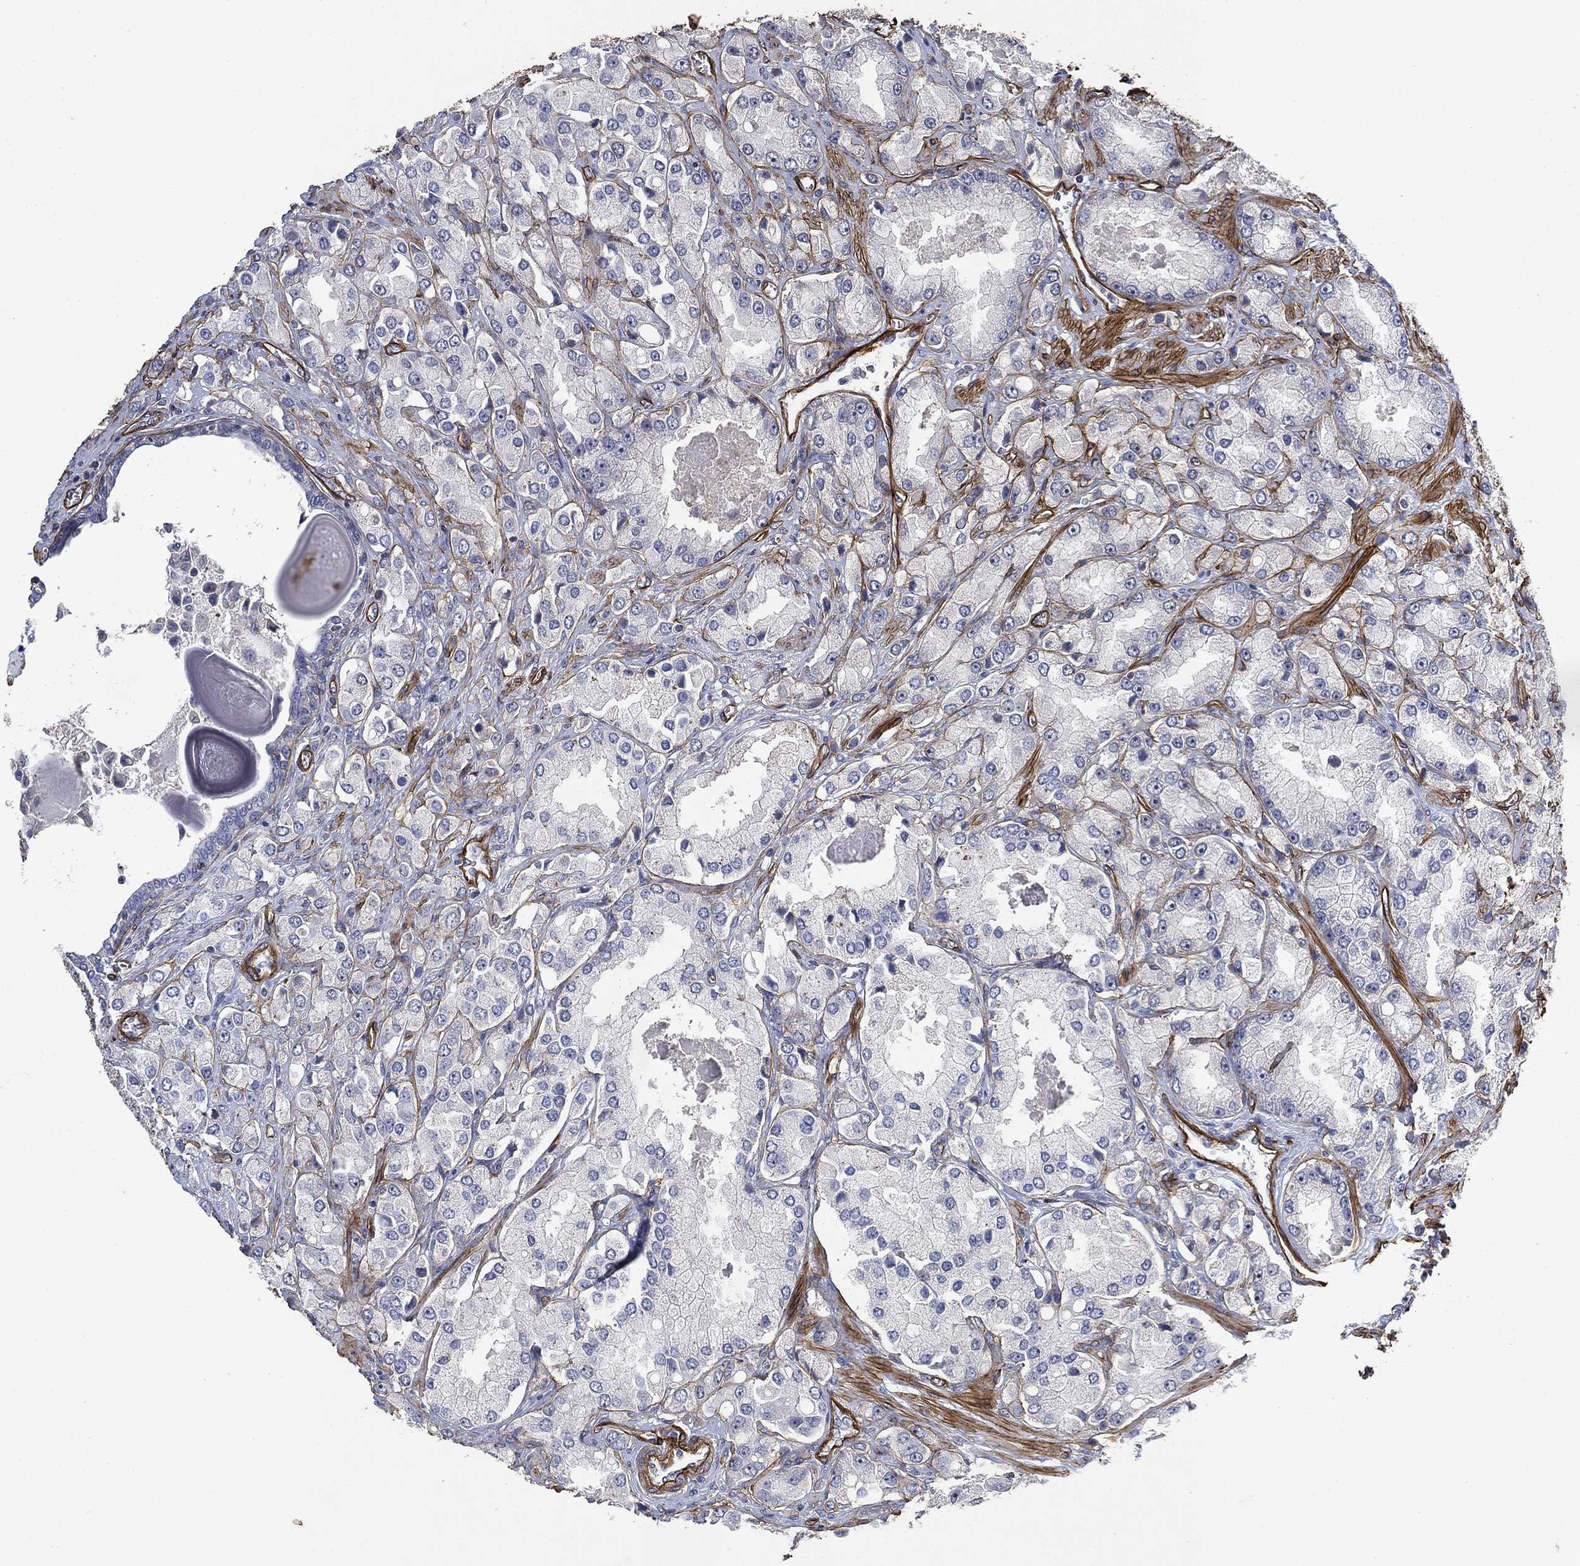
{"staining": {"intensity": "negative", "quantity": "none", "location": "none"}, "tissue": "prostate cancer", "cell_type": "Tumor cells", "image_type": "cancer", "snomed": [{"axis": "morphology", "description": "Adenocarcinoma, NOS"}, {"axis": "topography", "description": "Prostate and seminal vesicle, NOS"}, {"axis": "topography", "description": "Prostate"}], "caption": "Immunohistochemistry image of neoplastic tissue: adenocarcinoma (prostate) stained with DAB (3,3'-diaminobenzidine) exhibits no significant protein staining in tumor cells.", "gene": "COL4A2", "patient": {"sex": "male", "age": 64}}